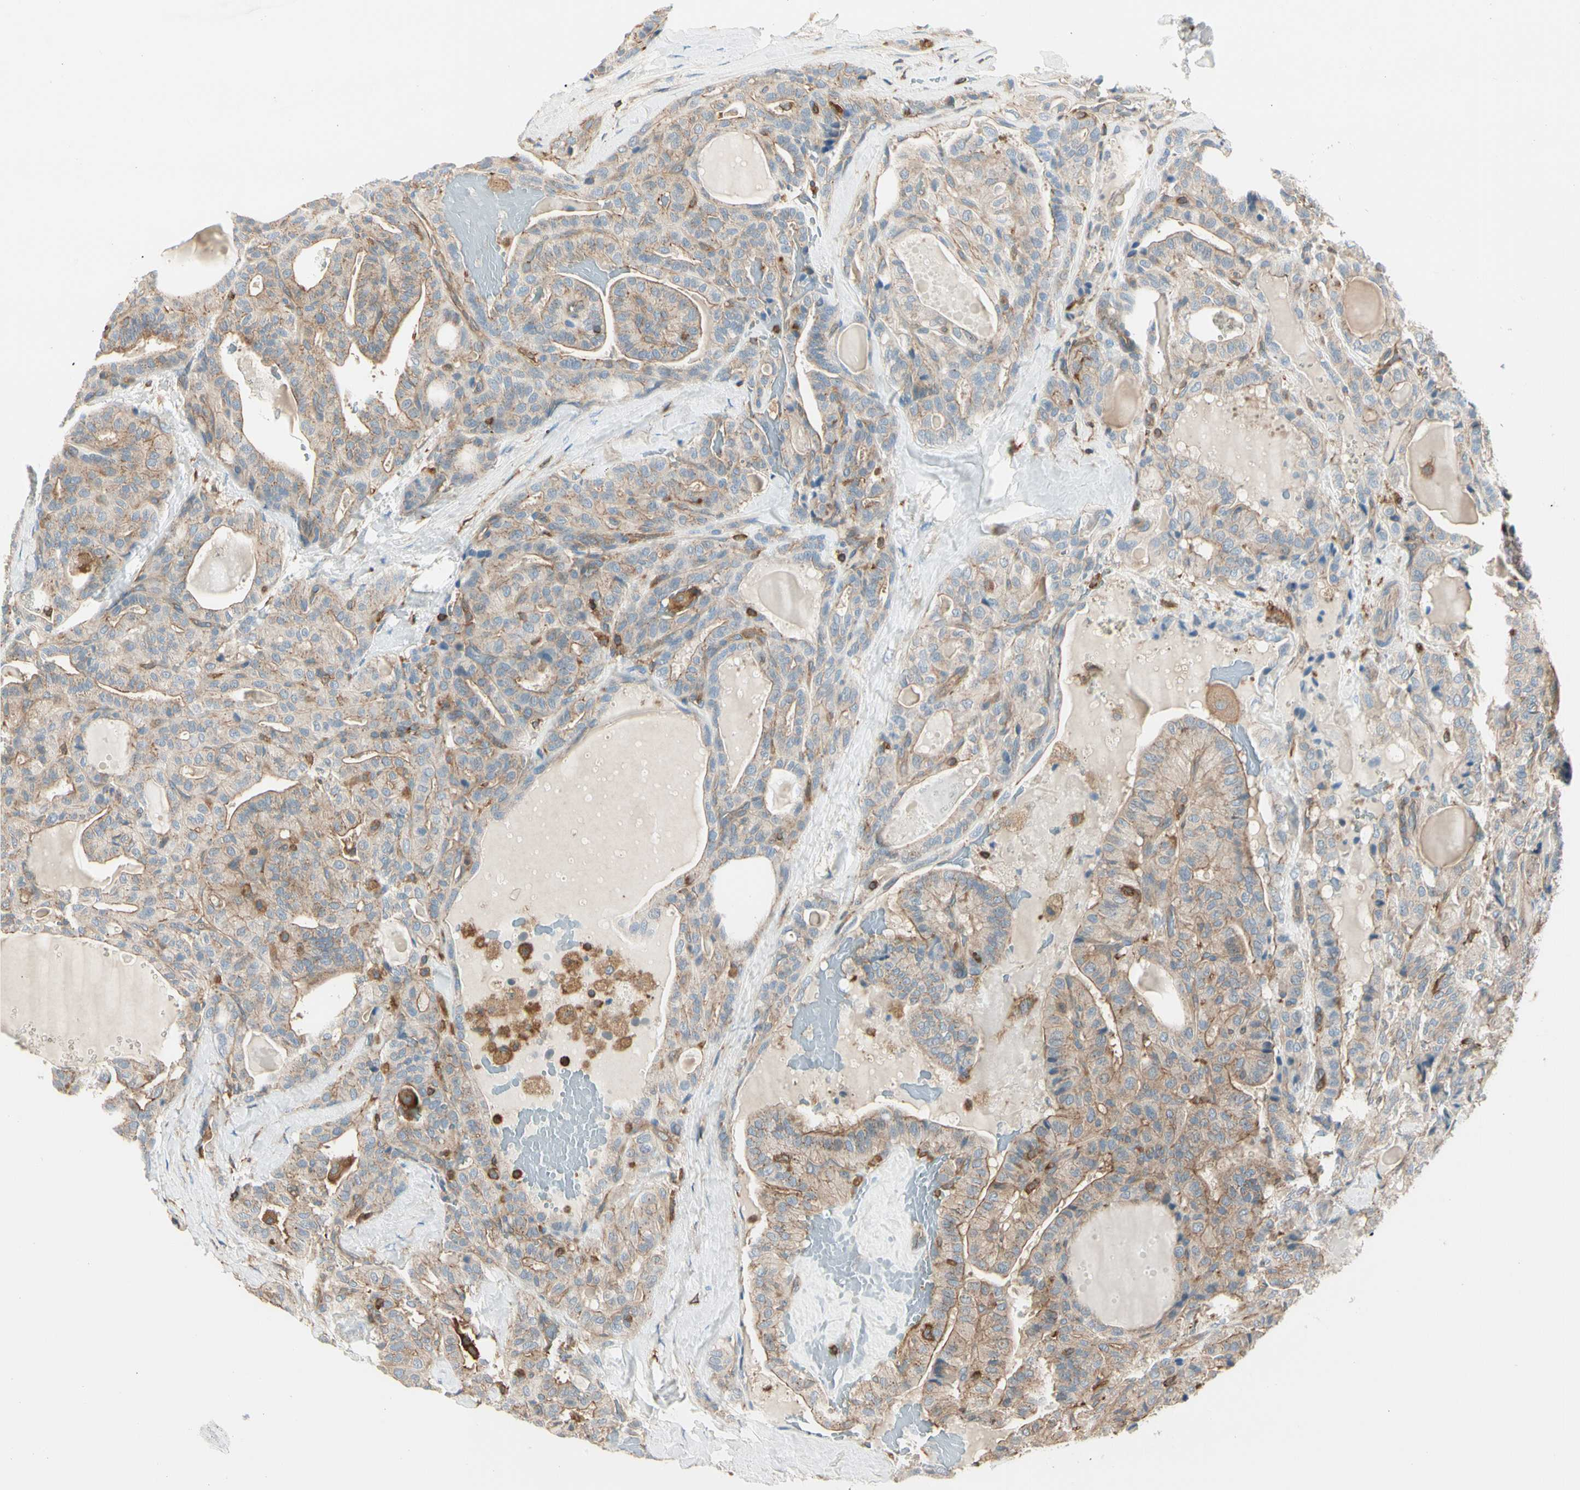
{"staining": {"intensity": "weak", "quantity": ">75%", "location": "cytoplasmic/membranous"}, "tissue": "thyroid cancer", "cell_type": "Tumor cells", "image_type": "cancer", "snomed": [{"axis": "morphology", "description": "Papillary adenocarcinoma, NOS"}, {"axis": "topography", "description": "Thyroid gland"}], "caption": "An image of human thyroid cancer (papillary adenocarcinoma) stained for a protein shows weak cytoplasmic/membranous brown staining in tumor cells.", "gene": "CAPZA2", "patient": {"sex": "male", "age": 77}}